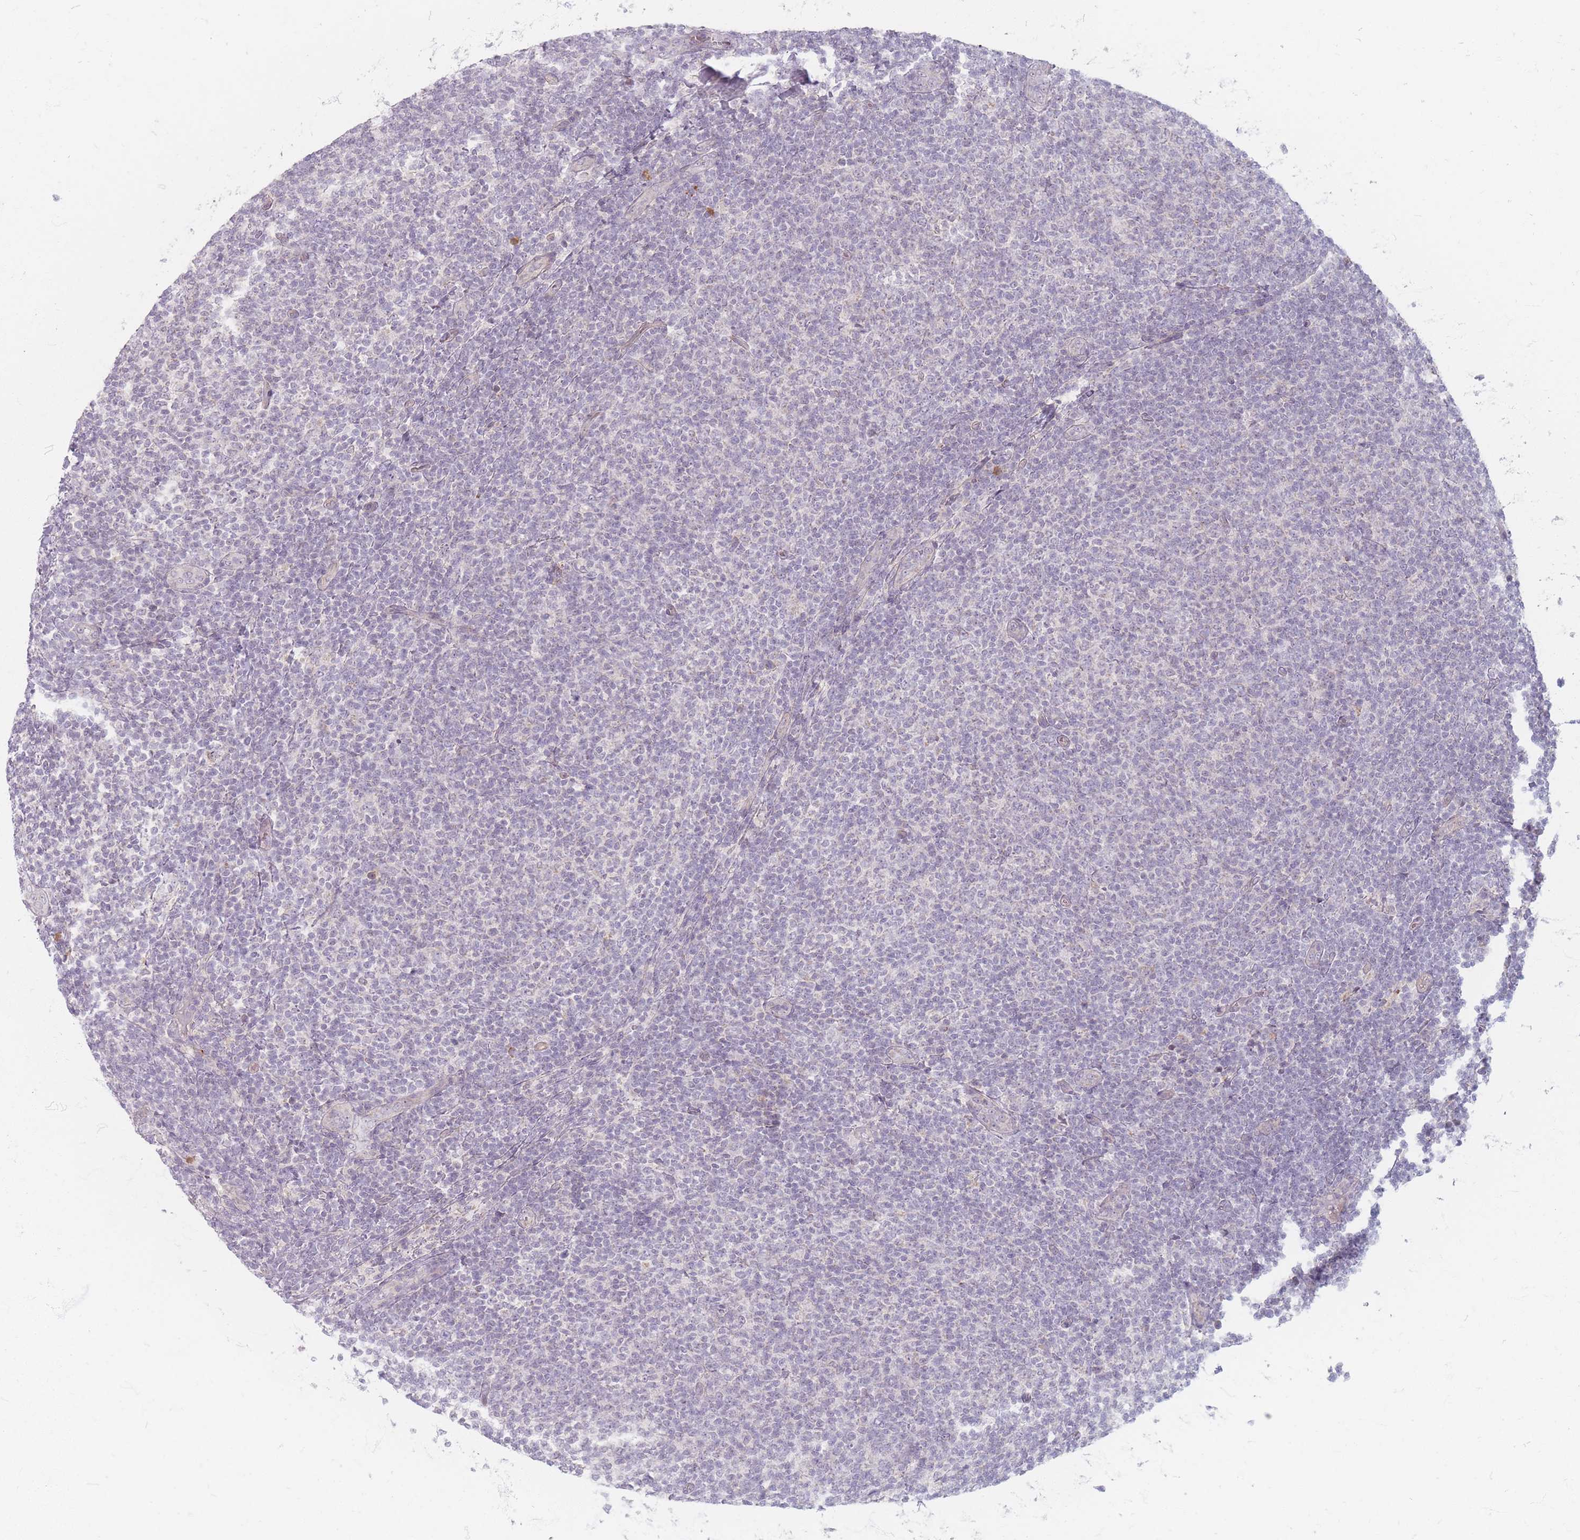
{"staining": {"intensity": "negative", "quantity": "none", "location": "none"}, "tissue": "lymphoma", "cell_type": "Tumor cells", "image_type": "cancer", "snomed": [{"axis": "morphology", "description": "Malignant lymphoma, non-Hodgkin's type, Low grade"}, {"axis": "topography", "description": "Lymph node"}], "caption": "Image shows no significant protein expression in tumor cells of lymphoma.", "gene": "CHCHD7", "patient": {"sex": "male", "age": 66}}